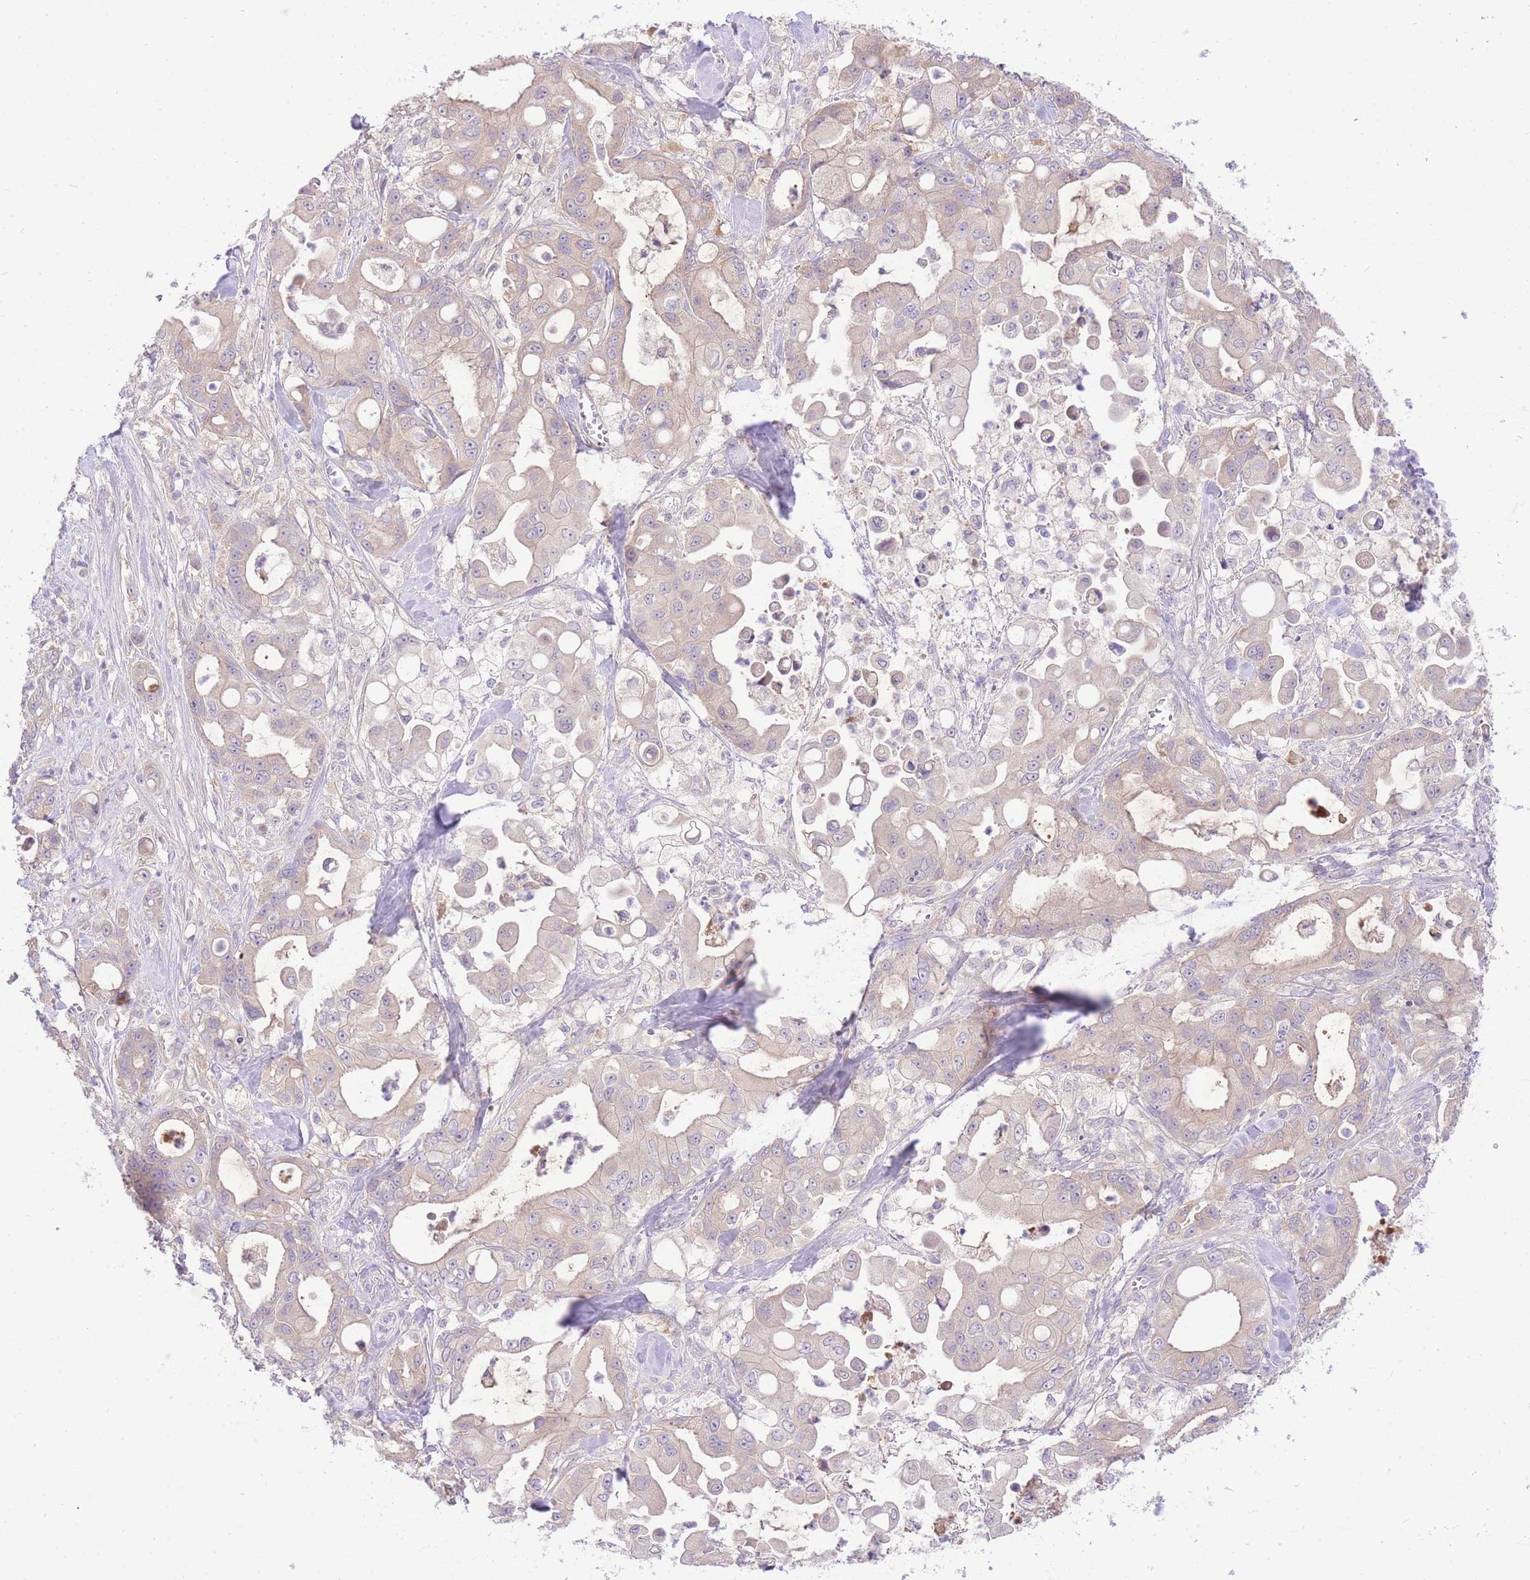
{"staining": {"intensity": "negative", "quantity": "none", "location": "none"}, "tissue": "pancreatic cancer", "cell_type": "Tumor cells", "image_type": "cancer", "snomed": [{"axis": "morphology", "description": "Adenocarcinoma, NOS"}, {"axis": "topography", "description": "Pancreas"}], "caption": "This is an IHC histopathology image of human pancreatic cancer. There is no staining in tumor cells.", "gene": "LIPH", "patient": {"sex": "male", "age": 68}}